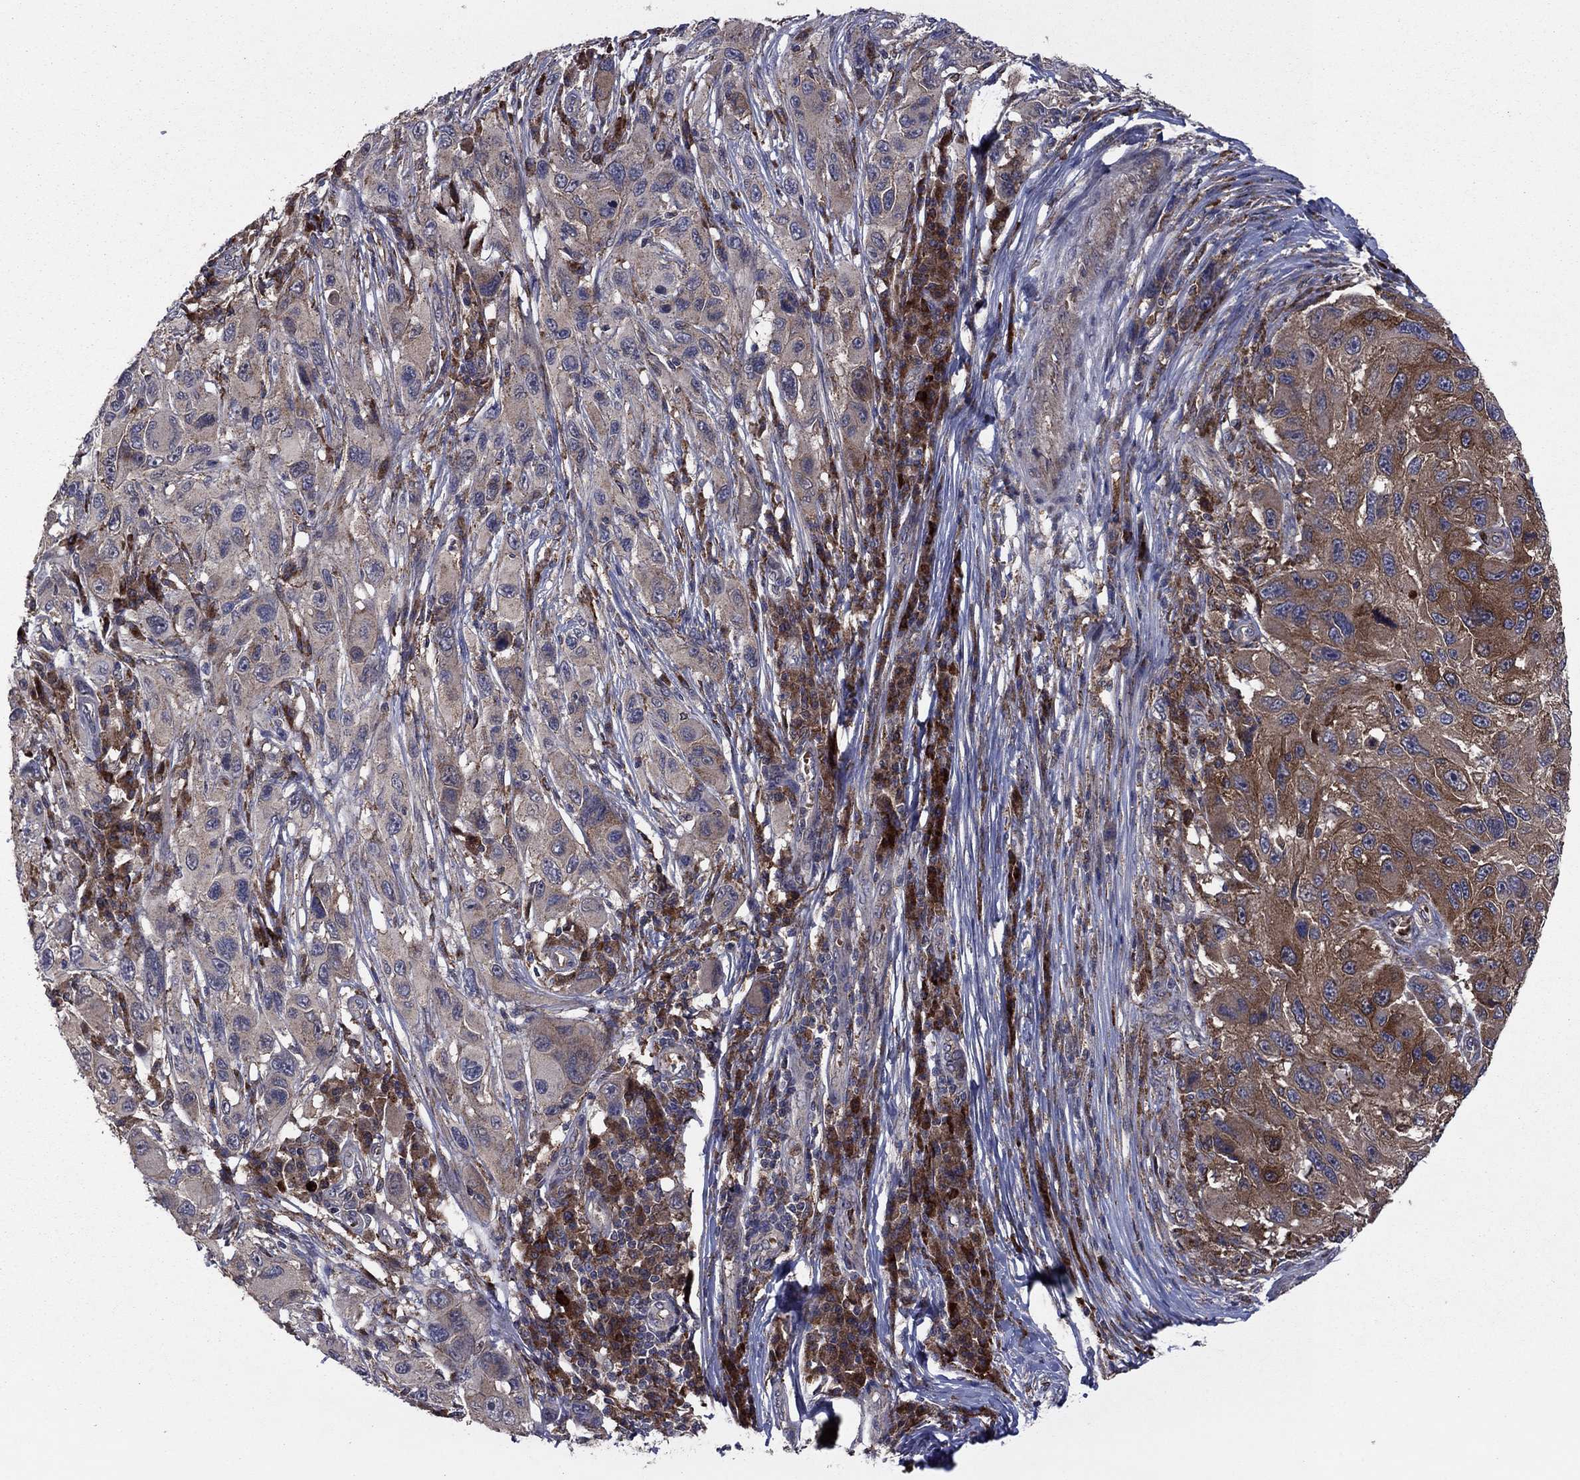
{"staining": {"intensity": "moderate", "quantity": "25%-75%", "location": "cytoplasmic/membranous"}, "tissue": "melanoma", "cell_type": "Tumor cells", "image_type": "cancer", "snomed": [{"axis": "morphology", "description": "Malignant melanoma, NOS"}, {"axis": "topography", "description": "Skin"}], "caption": "This photomicrograph exhibits immunohistochemistry staining of human malignant melanoma, with medium moderate cytoplasmic/membranous staining in about 25%-75% of tumor cells.", "gene": "MEA1", "patient": {"sex": "male", "age": 53}}